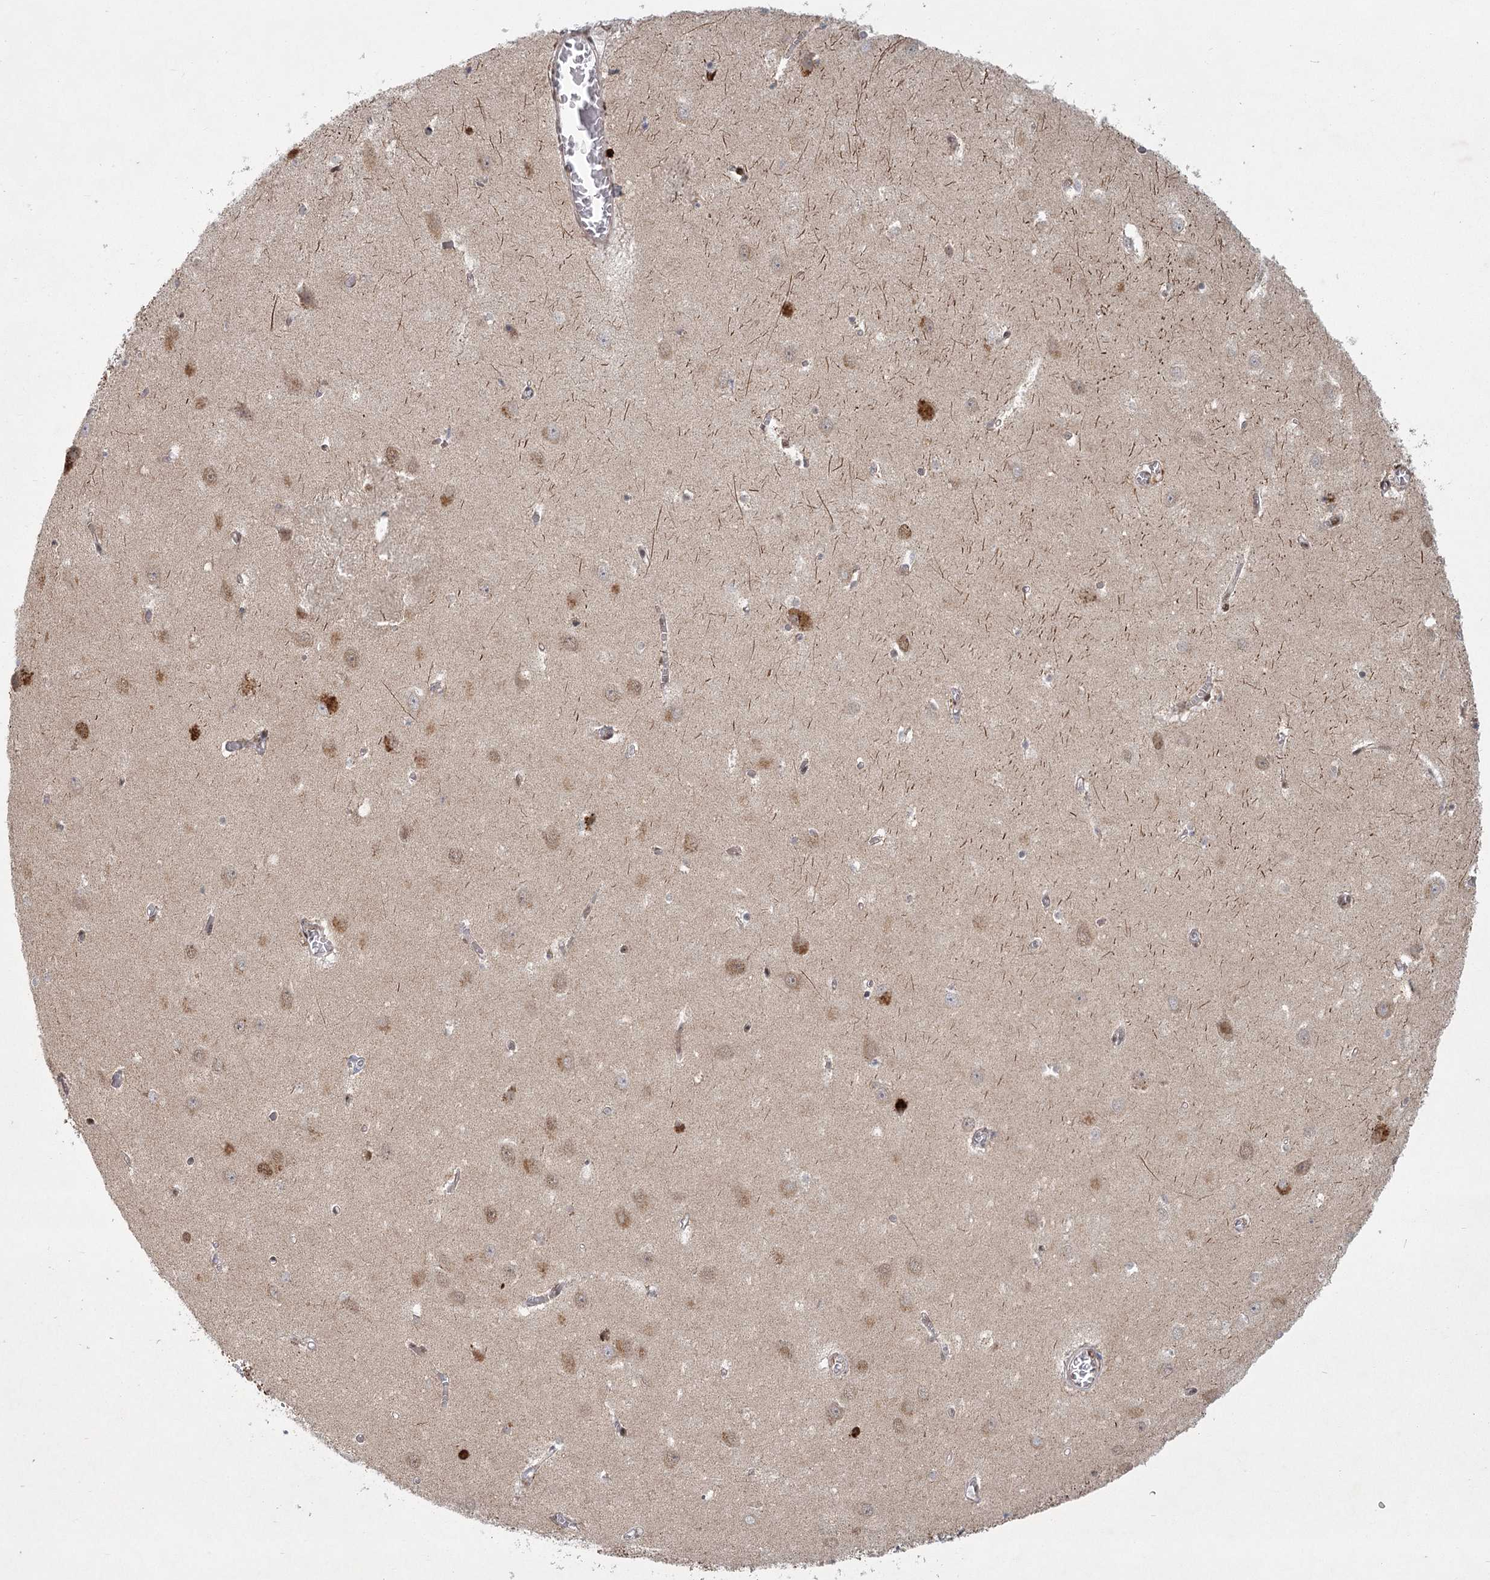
{"staining": {"intensity": "negative", "quantity": "none", "location": "none"}, "tissue": "hippocampus", "cell_type": "Glial cells", "image_type": "normal", "snomed": [{"axis": "morphology", "description": "Normal tissue, NOS"}, {"axis": "topography", "description": "Hippocampus"}], "caption": "Immunohistochemistry photomicrograph of benign human hippocampus stained for a protein (brown), which demonstrates no staining in glial cells.", "gene": "CIB4", "patient": {"sex": "female", "age": 64}}